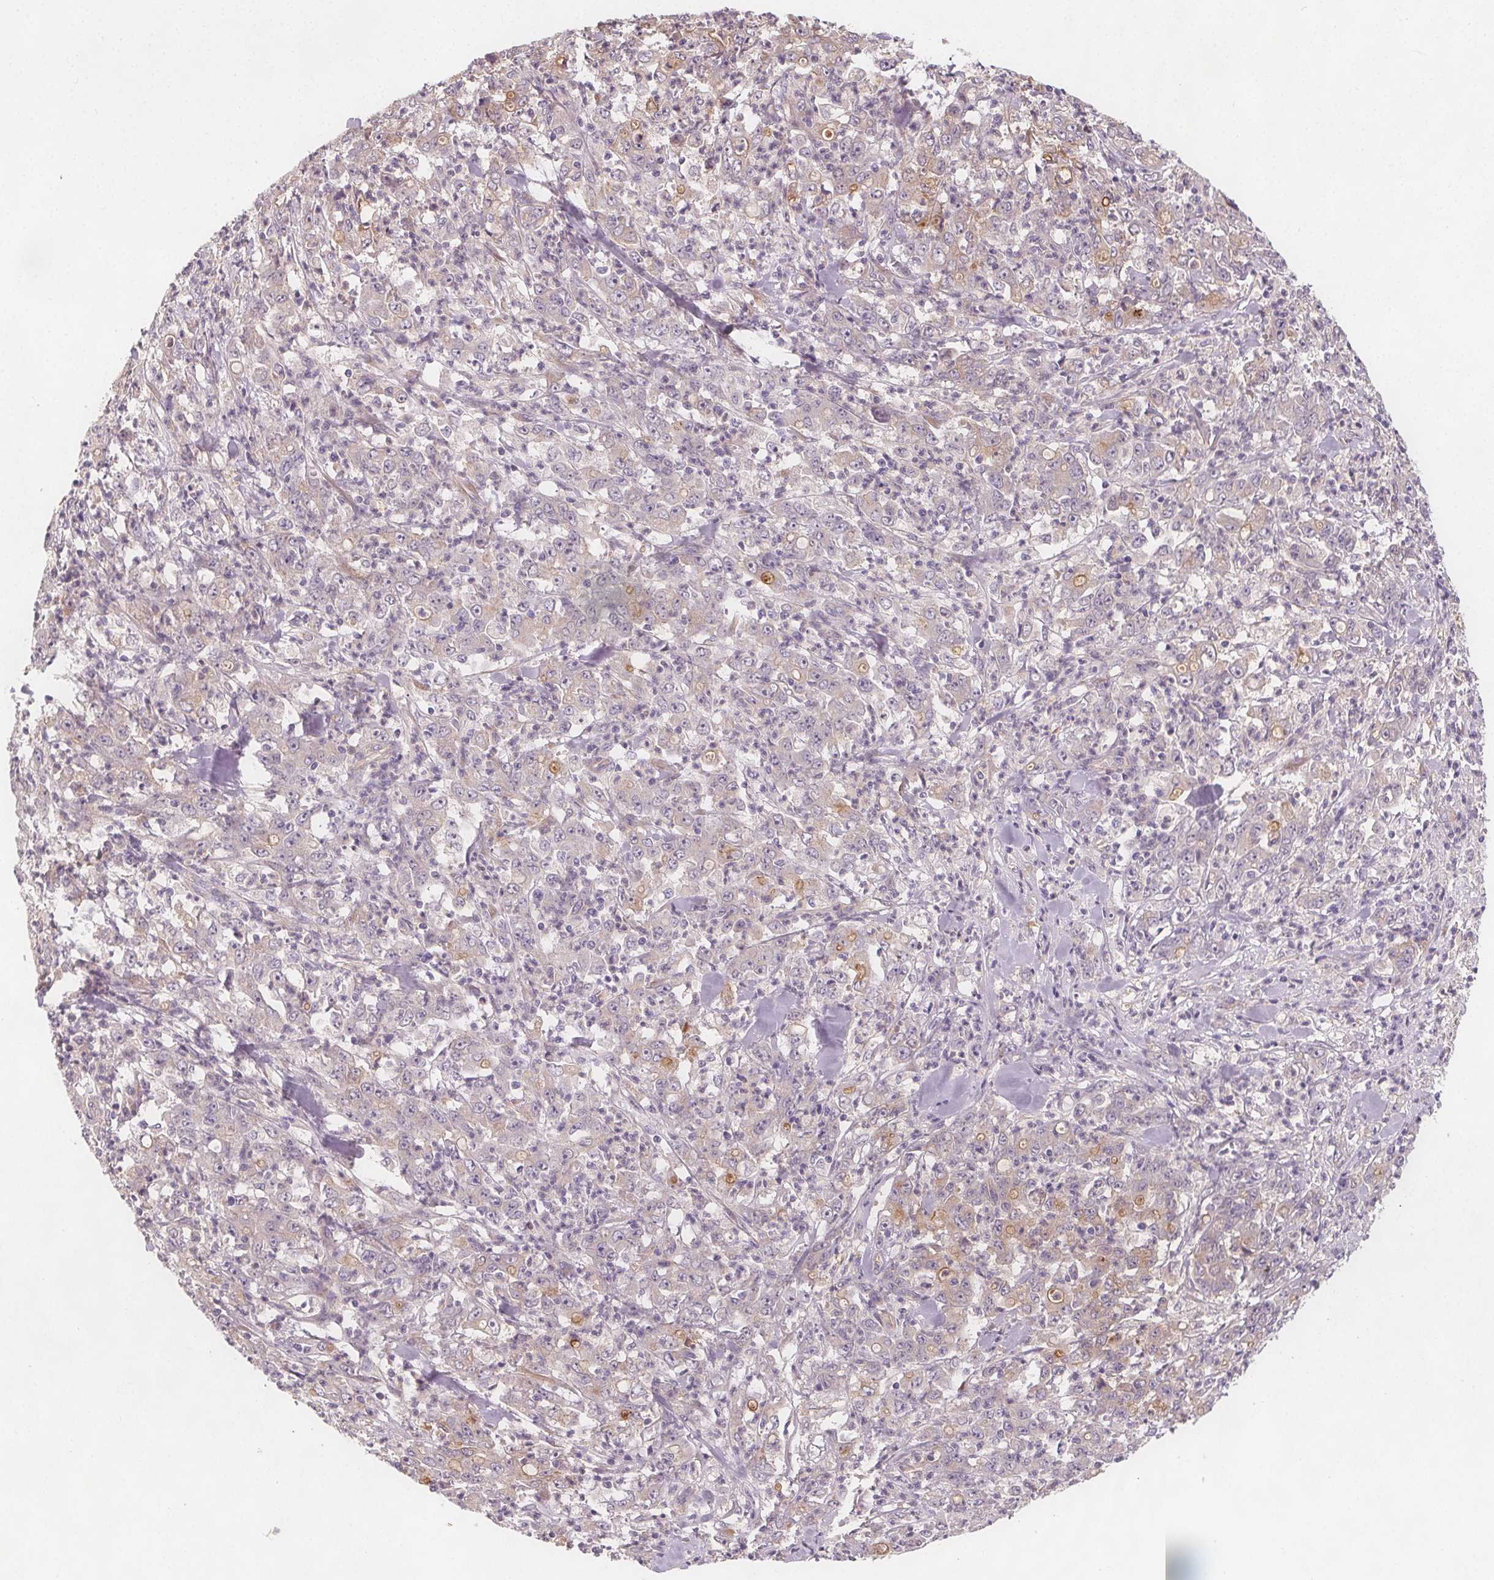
{"staining": {"intensity": "negative", "quantity": "none", "location": "none"}, "tissue": "stomach cancer", "cell_type": "Tumor cells", "image_type": "cancer", "snomed": [{"axis": "morphology", "description": "Adenocarcinoma, NOS"}, {"axis": "topography", "description": "Stomach, lower"}], "caption": "The image shows no staining of tumor cells in stomach adenocarcinoma.", "gene": "VNN1", "patient": {"sex": "female", "age": 71}}